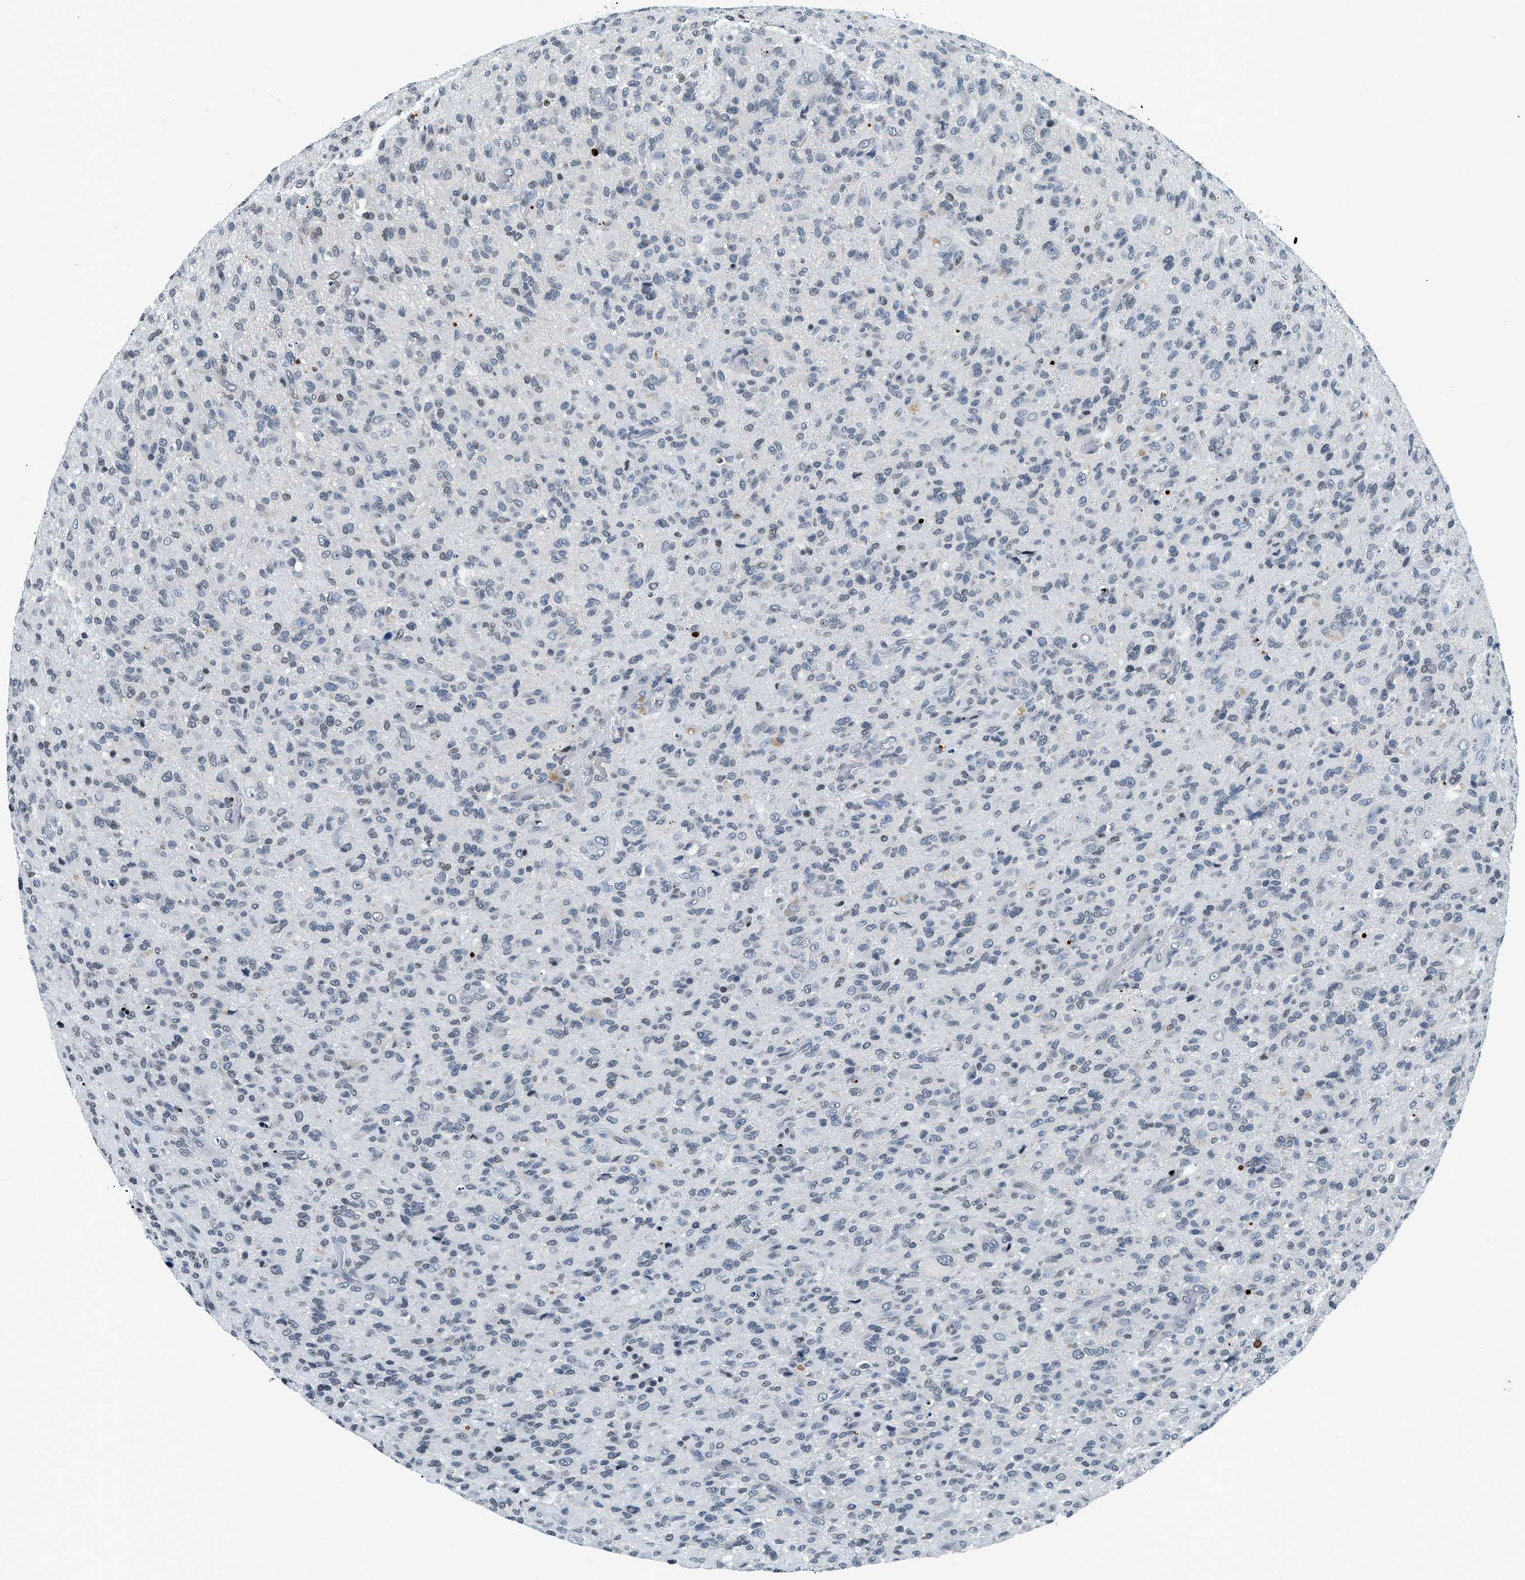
{"staining": {"intensity": "negative", "quantity": "none", "location": "none"}, "tissue": "glioma", "cell_type": "Tumor cells", "image_type": "cancer", "snomed": [{"axis": "morphology", "description": "Glioma, malignant, High grade"}, {"axis": "topography", "description": "Brain"}], "caption": "This is an immunohistochemistry micrograph of human malignant glioma (high-grade). There is no expression in tumor cells.", "gene": "UVRAG", "patient": {"sex": "male", "age": 71}}